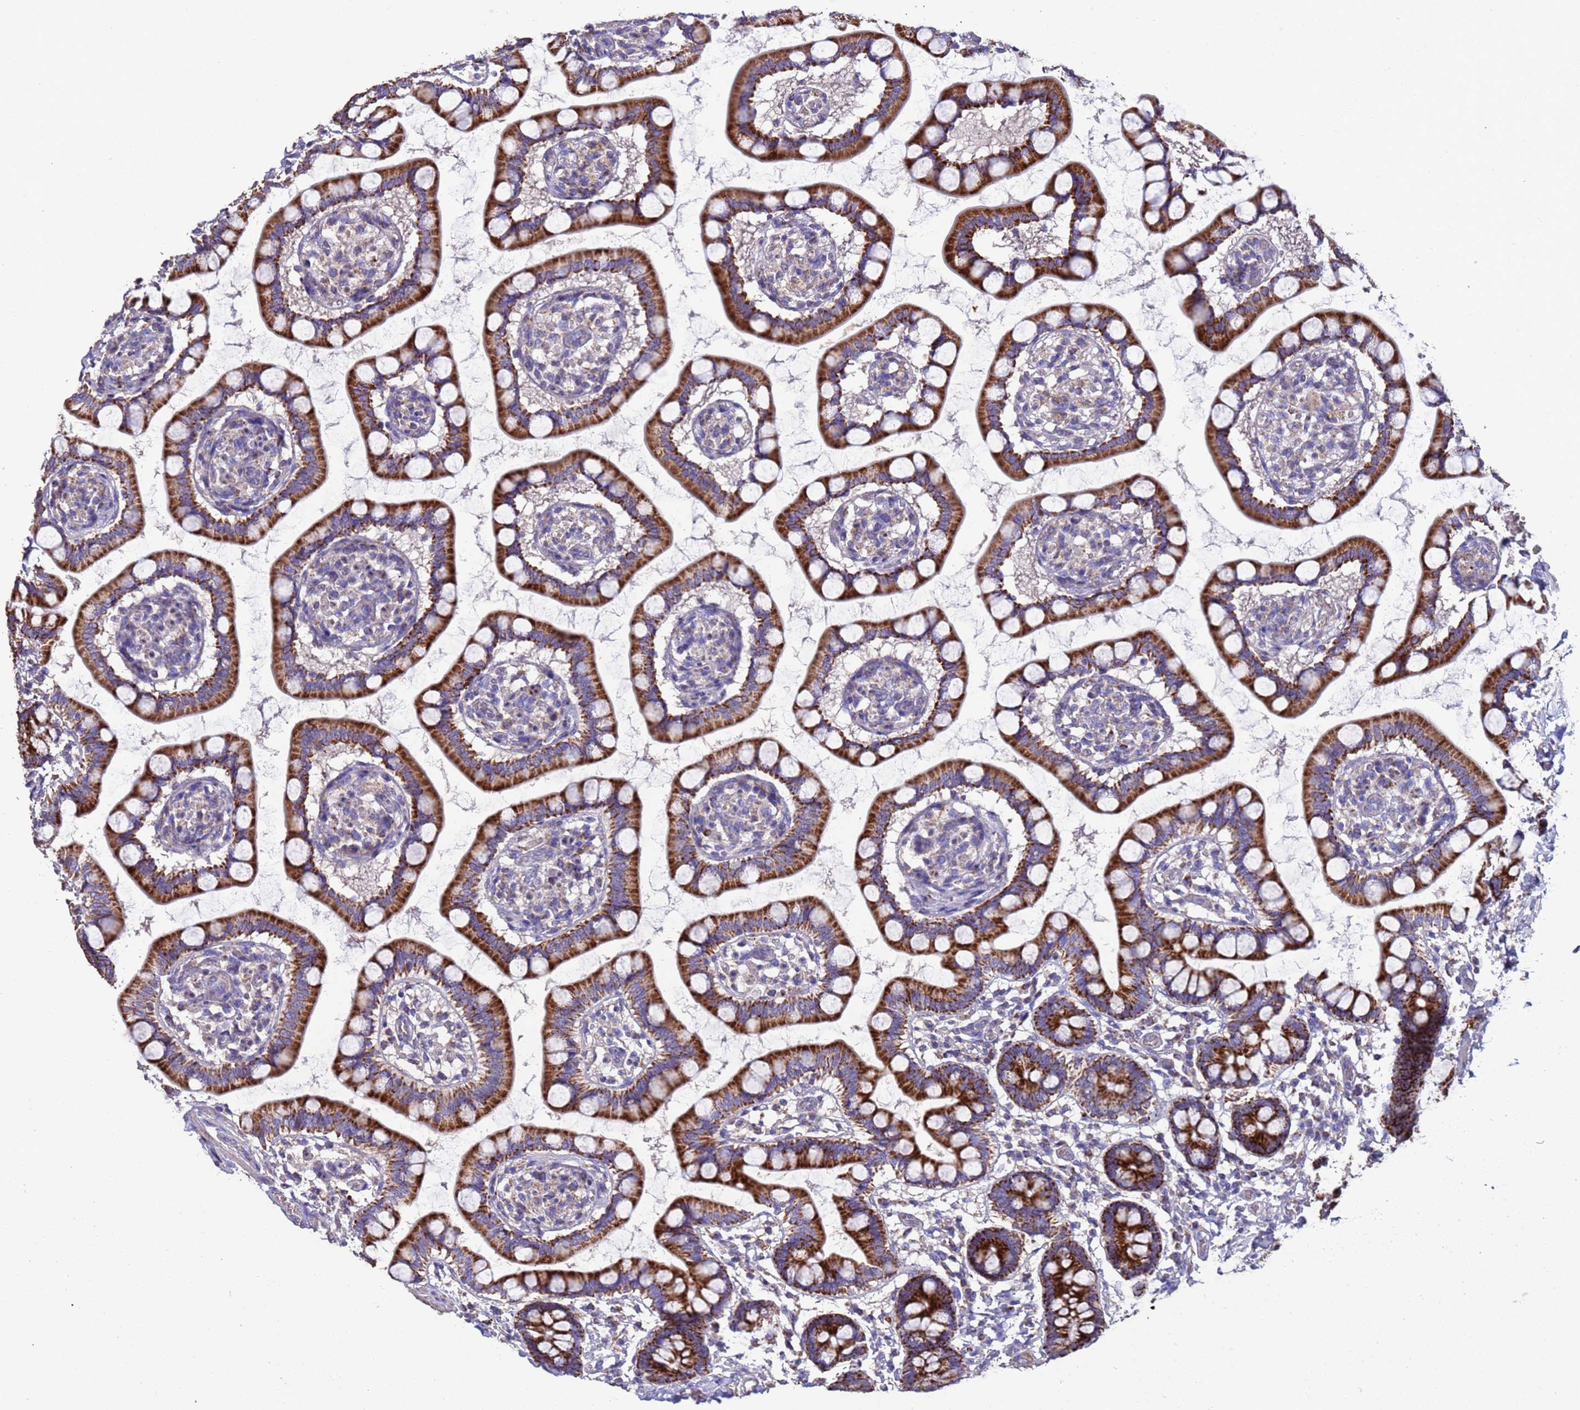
{"staining": {"intensity": "strong", "quantity": ">75%", "location": "cytoplasmic/membranous"}, "tissue": "small intestine", "cell_type": "Glandular cells", "image_type": "normal", "snomed": [{"axis": "morphology", "description": "Normal tissue, NOS"}, {"axis": "topography", "description": "Small intestine"}], "caption": "A photomicrograph of human small intestine stained for a protein displays strong cytoplasmic/membranous brown staining in glandular cells.", "gene": "ZNFX1", "patient": {"sex": "male", "age": 52}}